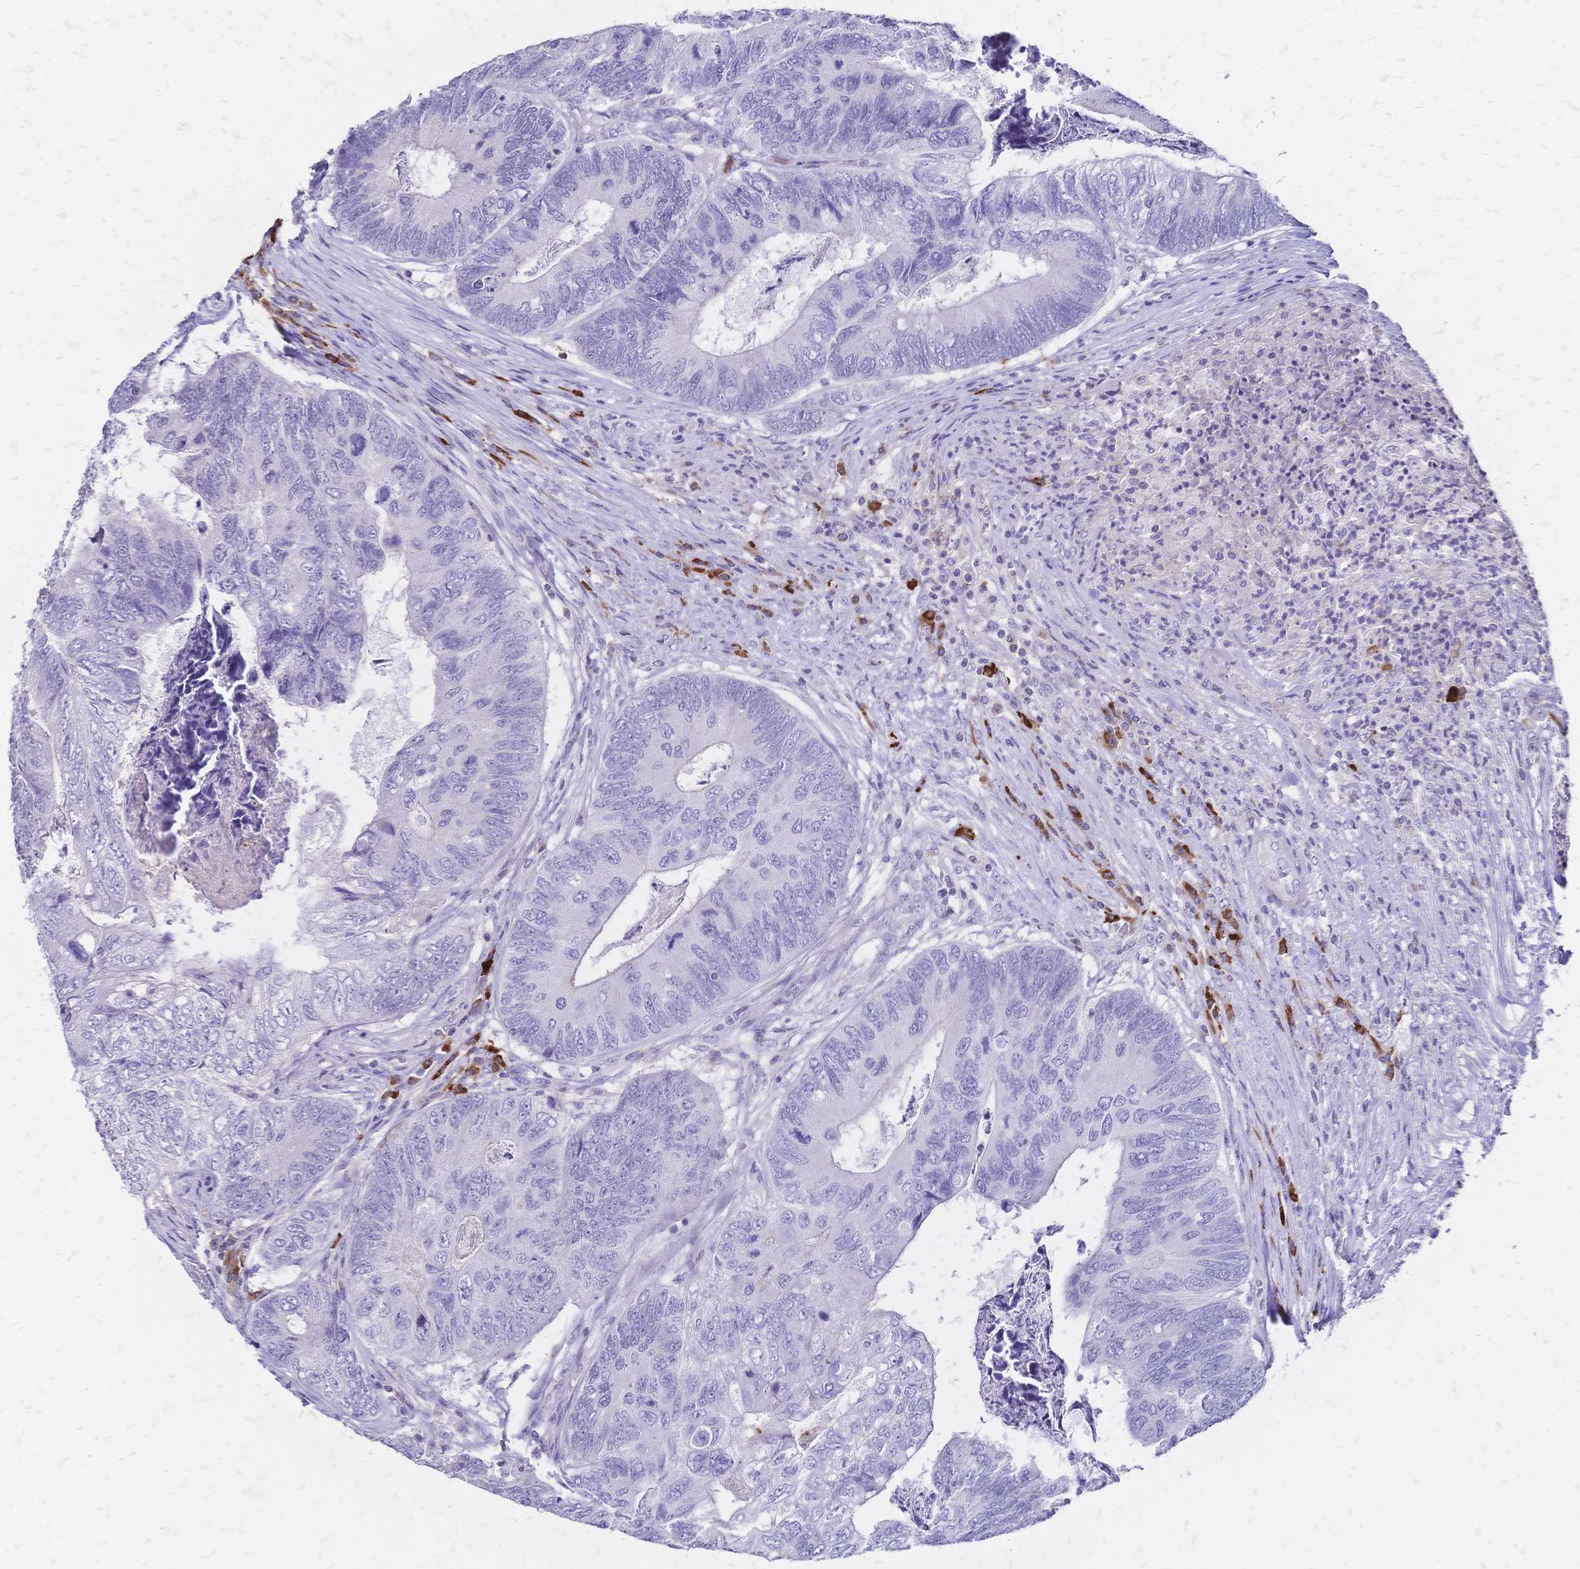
{"staining": {"intensity": "negative", "quantity": "none", "location": "none"}, "tissue": "colorectal cancer", "cell_type": "Tumor cells", "image_type": "cancer", "snomed": [{"axis": "morphology", "description": "Adenocarcinoma, NOS"}, {"axis": "topography", "description": "Colon"}], "caption": "Immunohistochemistry photomicrograph of human colorectal adenocarcinoma stained for a protein (brown), which shows no staining in tumor cells.", "gene": "IL2RA", "patient": {"sex": "female", "age": 67}}